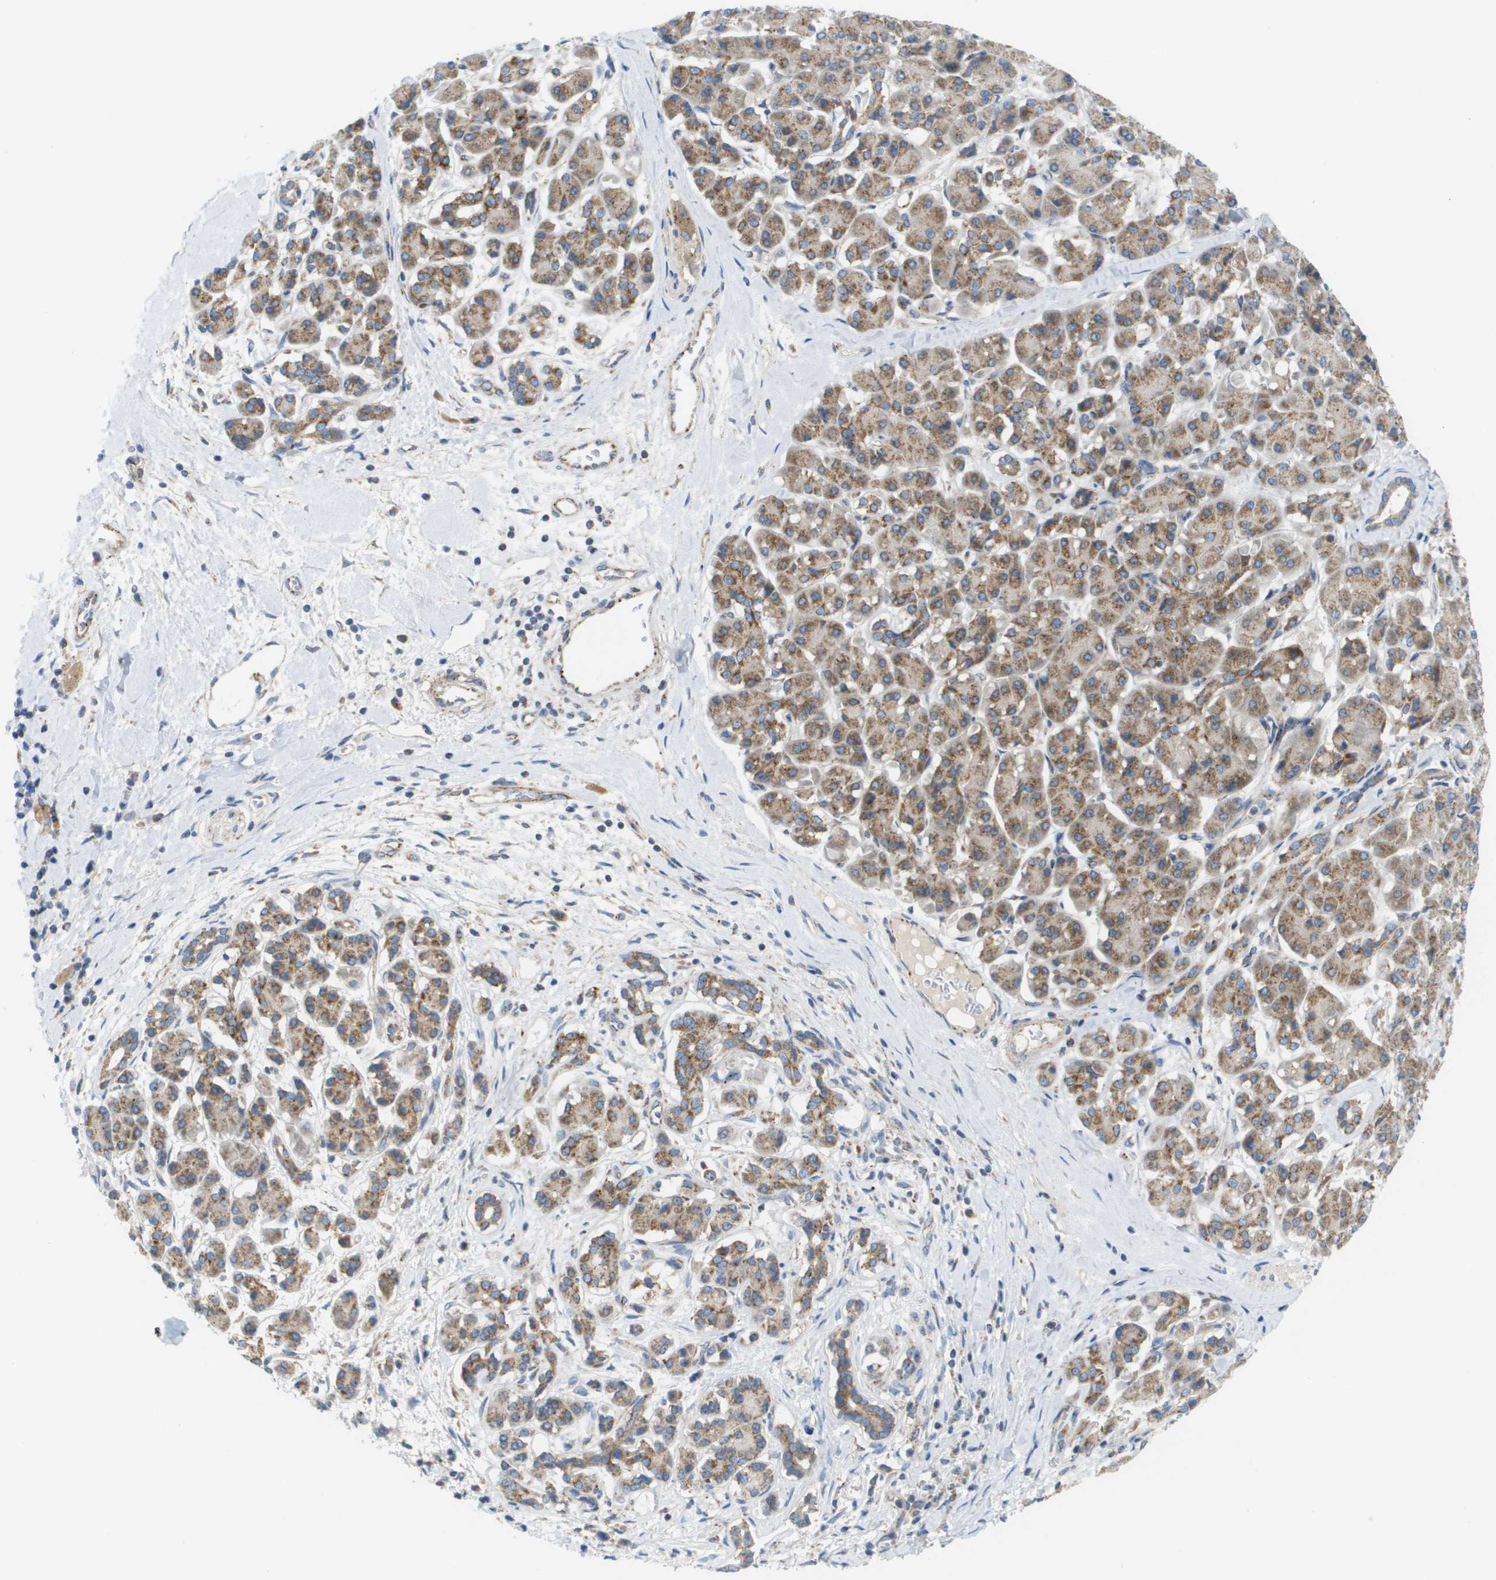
{"staining": {"intensity": "moderate", "quantity": ">75%", "location": "cytoplasmic/membranous"}, "tissue": "pancreatic cancer", "cell_type": "Tumor cells", "image_type": "cancer", "snomed": [{"axis": "morphology", "description": "Adenocarcinoma, NOS"}, {"axis": "topography", "description": "Pancreas"}], "caption": "High-power microscopy captured an immunohistochemistry (IHC) micrograph of pancreatic adenocarcinoma, revealing moderate cytoplasmic/membranous expression in approximately >75% of tumor cells.", "gene": "FIS1", "patient": {"sex": "male", "age": 55}}